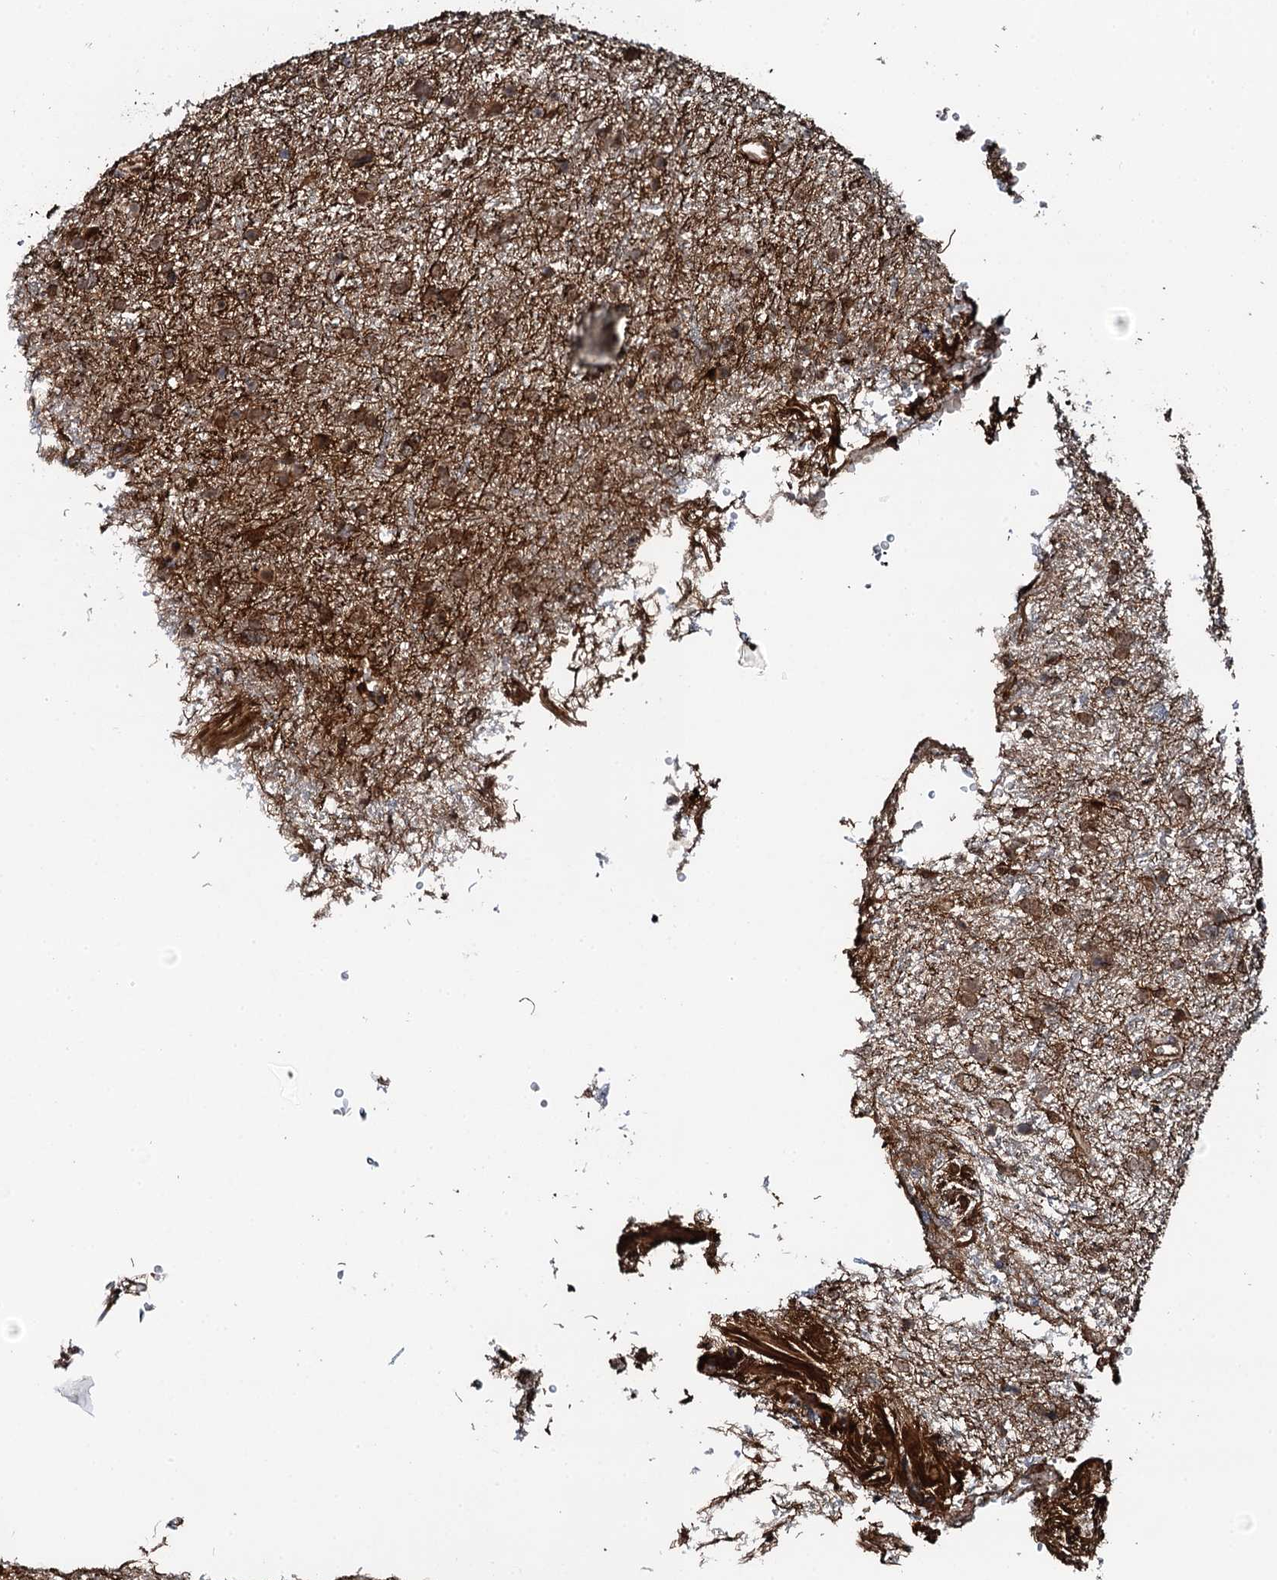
{"staining": {"intensity": "moderate", "quantity": ">75%", "location": "cytoplasmic/membranous"}, "tissue": "glioma", "cell_type": "Tumor cells", "image_type": "cancer", "snomed": [{"axis": "morphology", "description": "Glioma, malignant, Low grade"}, {"axis": "topography", "description": "Cerebral cortex"}], "caption": "Immunohistochemistry image of human low-grade glioma (malignant) stained for a protein (brown), which demonstrates medium levels of moderate cytoplasmic/membranous expression in about >75% of tumor cells.", "gene": "EDC4", "patient": {"sex": "female", "age": 39}}